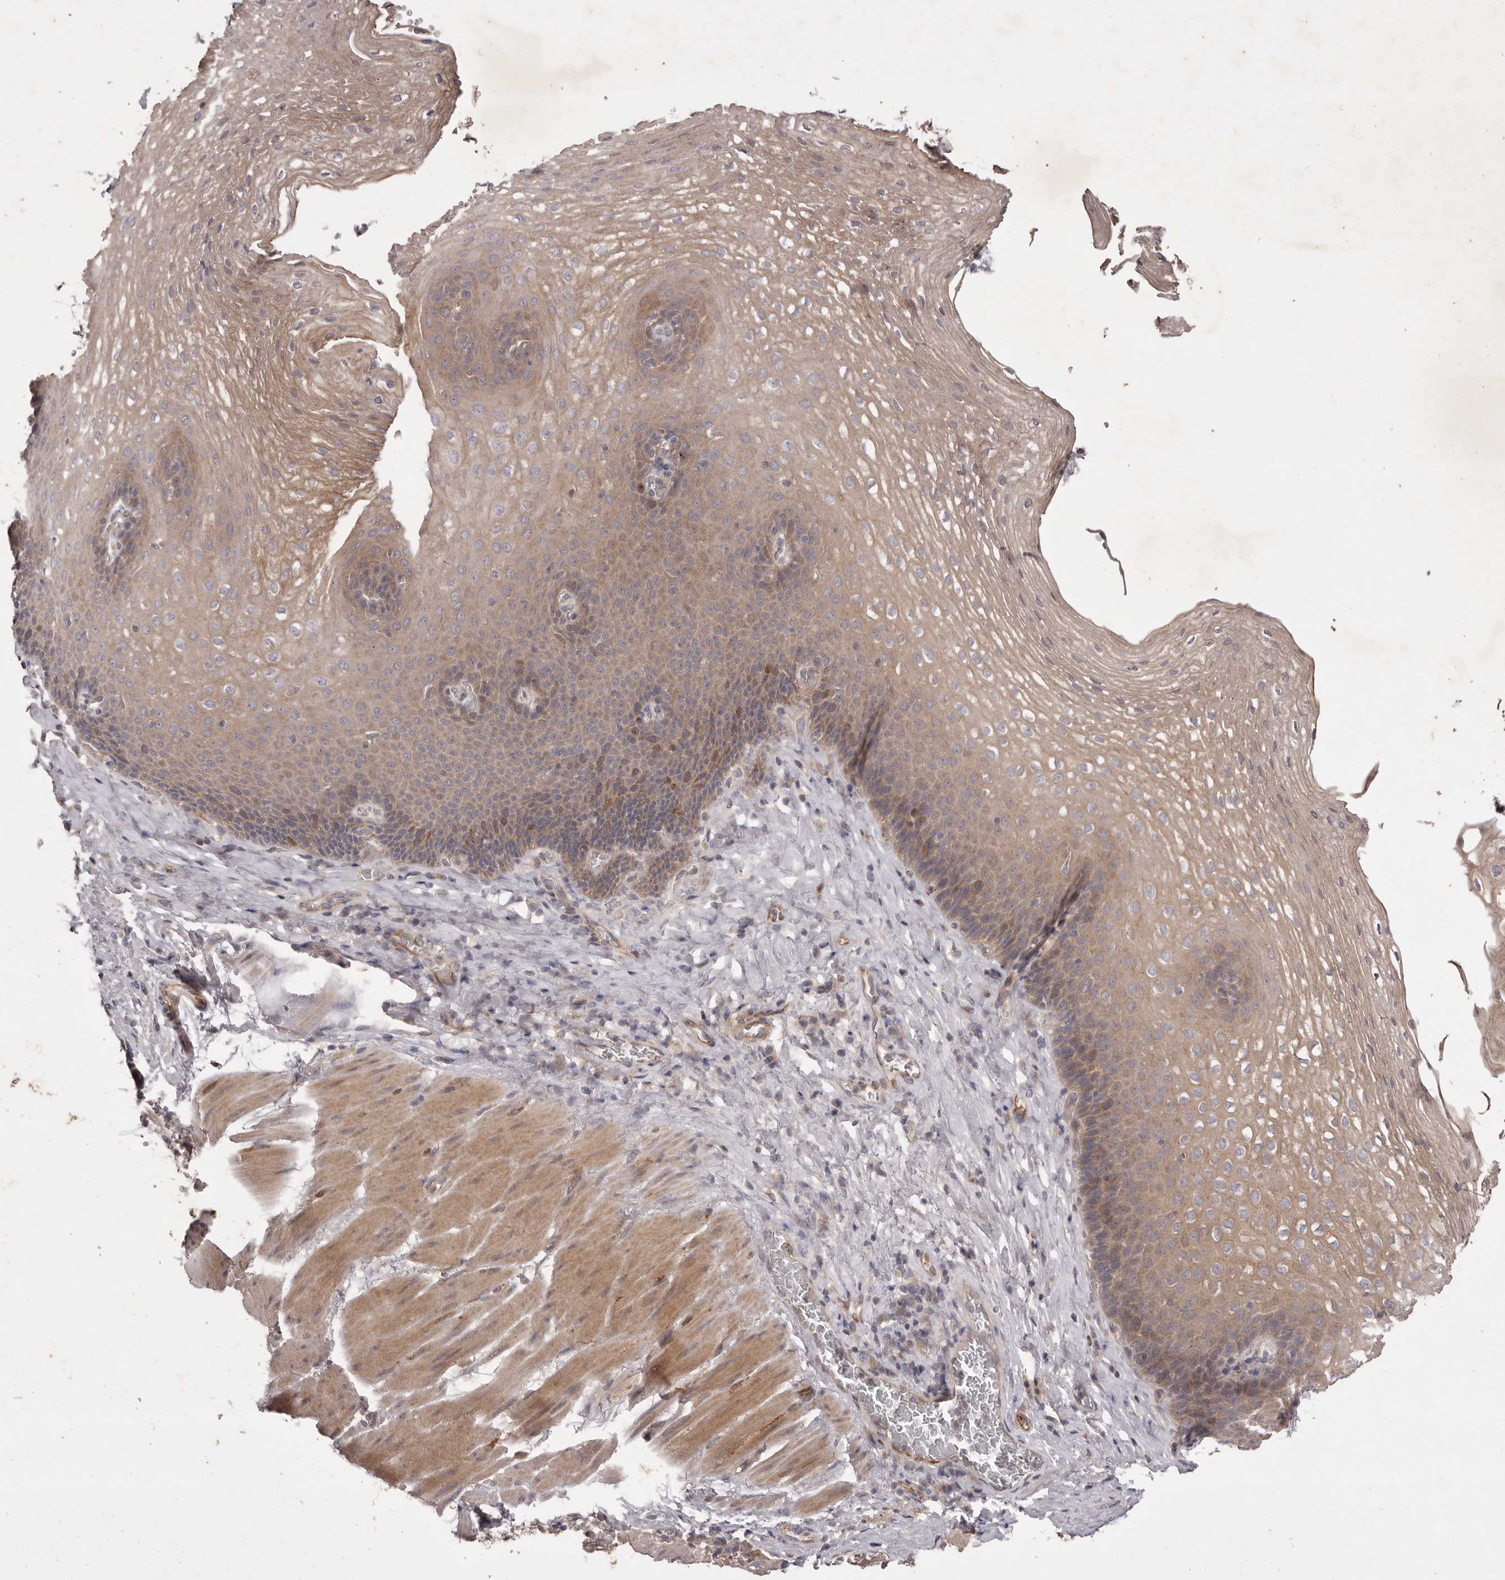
{"staining": {"intensity": "weak", "quantity": "25%-75%", "location": "cytoplasmic/membranous"}, "tissue": "esophagus", "cell_type": "Squamous epithelial cells", "image_type": "normal", "snomed": [{"axis": "morphology", "description": "Normal tissue, NOS"}, {"axis": "topography", "description": "Esophagus"}], "caption": "DAB immunohistochemical staining of benign esophagus exhibits weak cytoplasmic/membranous protein staining in approximately 25%-75% of squamous epithelial cells. (DAB = brown stain, brightfield microscopy at high magnification).", "gene": "PNRC1", "patient": {"sex": "female", "age": 66}}